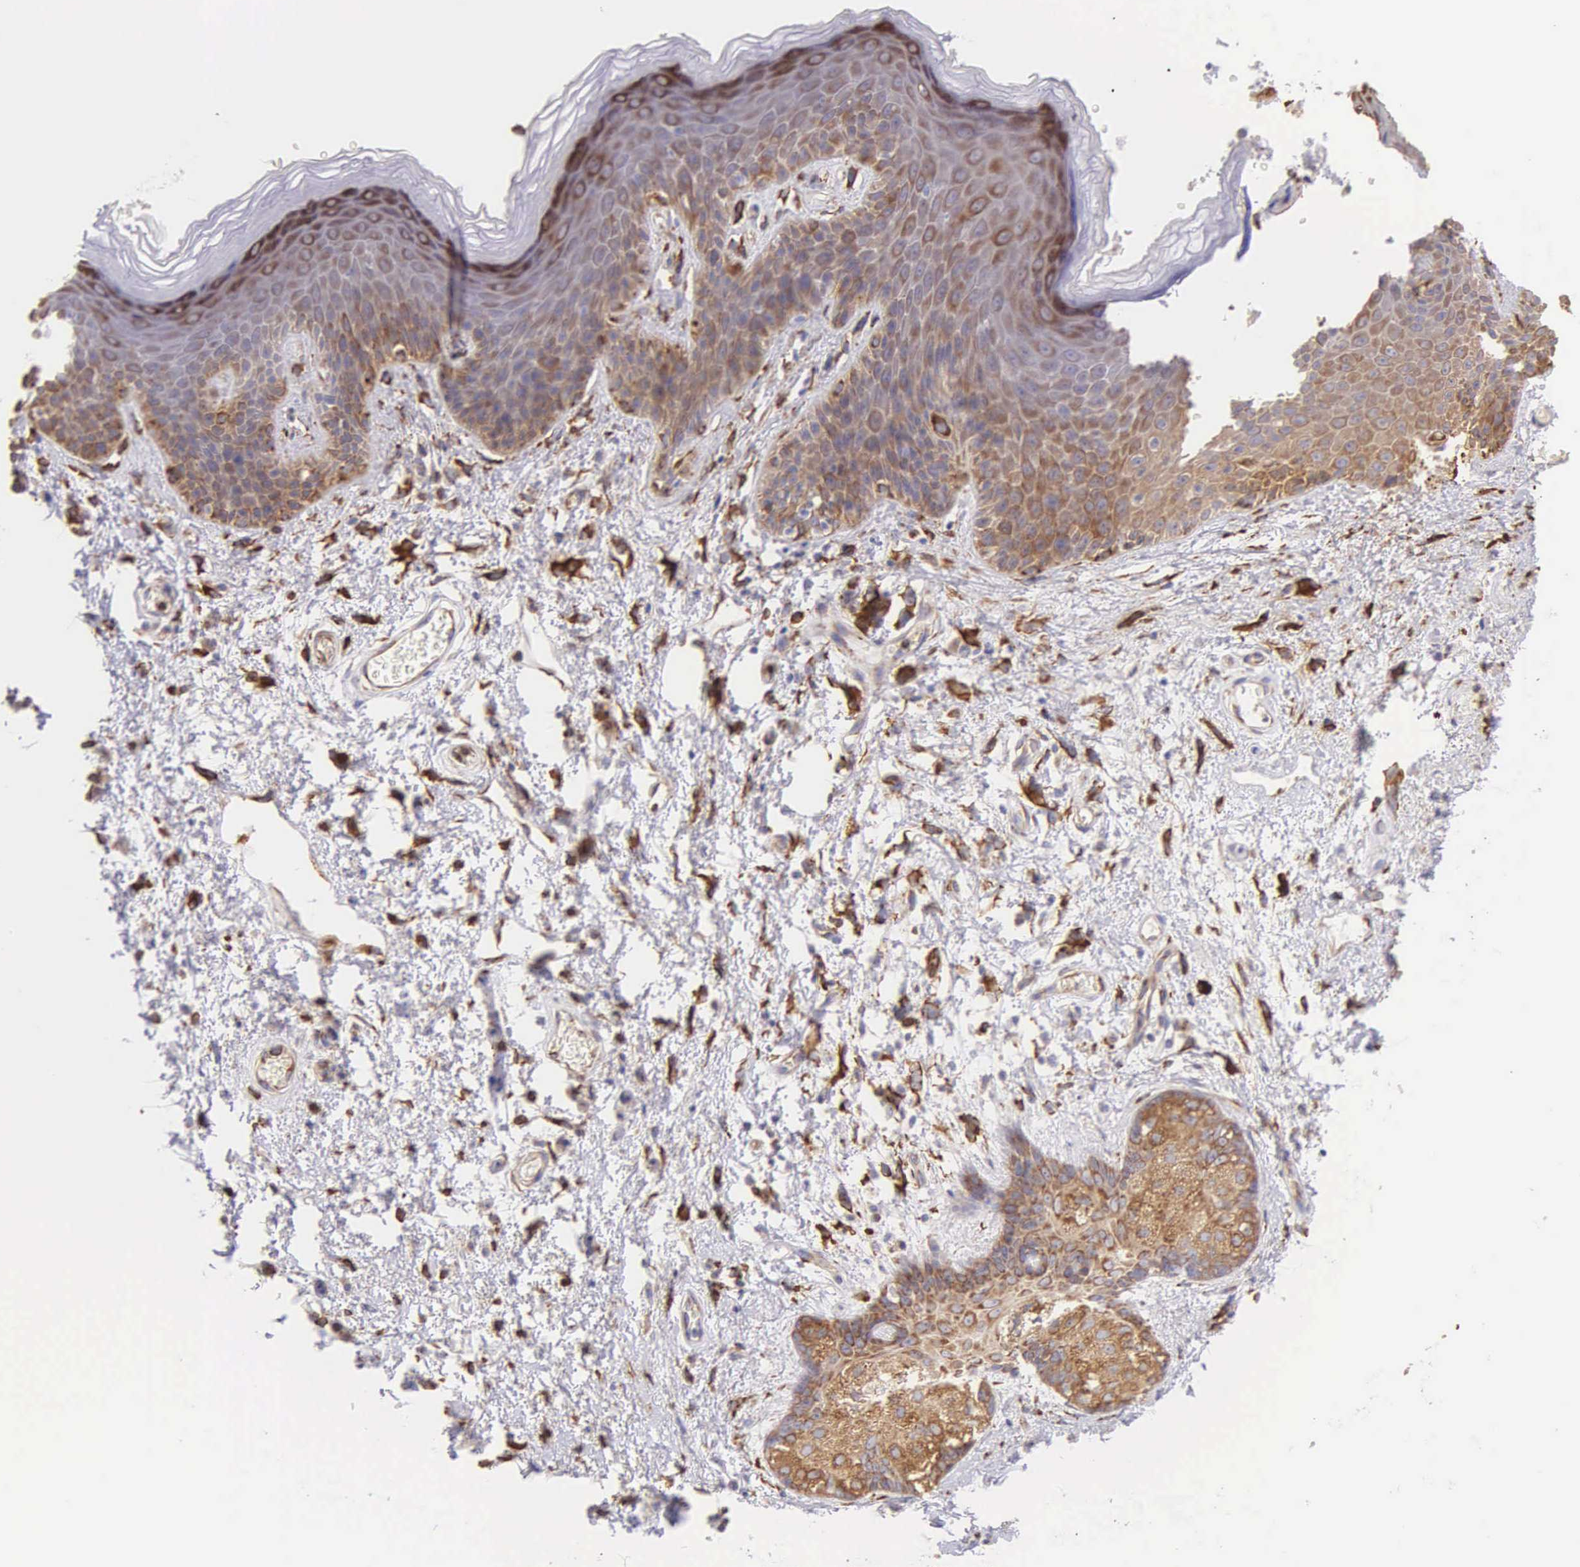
{"staining": {"intensity": "moderate", "quantity": ">75%", "location": "cytoplasmic/membranous"}, "tissue": "skin", "cell_type": "Epidermal cells", "image_type": "normal", "snomed": [{"axis": "morphology", "description": "Normal tissue, NOS"}, {"axis": "topography", "description": "Anal"}, {"axis": "topography", "description": "Peripheral nerve tissue"}], "caption": "Immunohistochemistry photomicrograph of normal skin stained for a protein (brown), which reveals medium levels of moderate cytoplasmic/membranous positivity in about >75% of epidermal cells.", "gene": "CKAP4", "patient": {"sex": "female", "age": 46}}